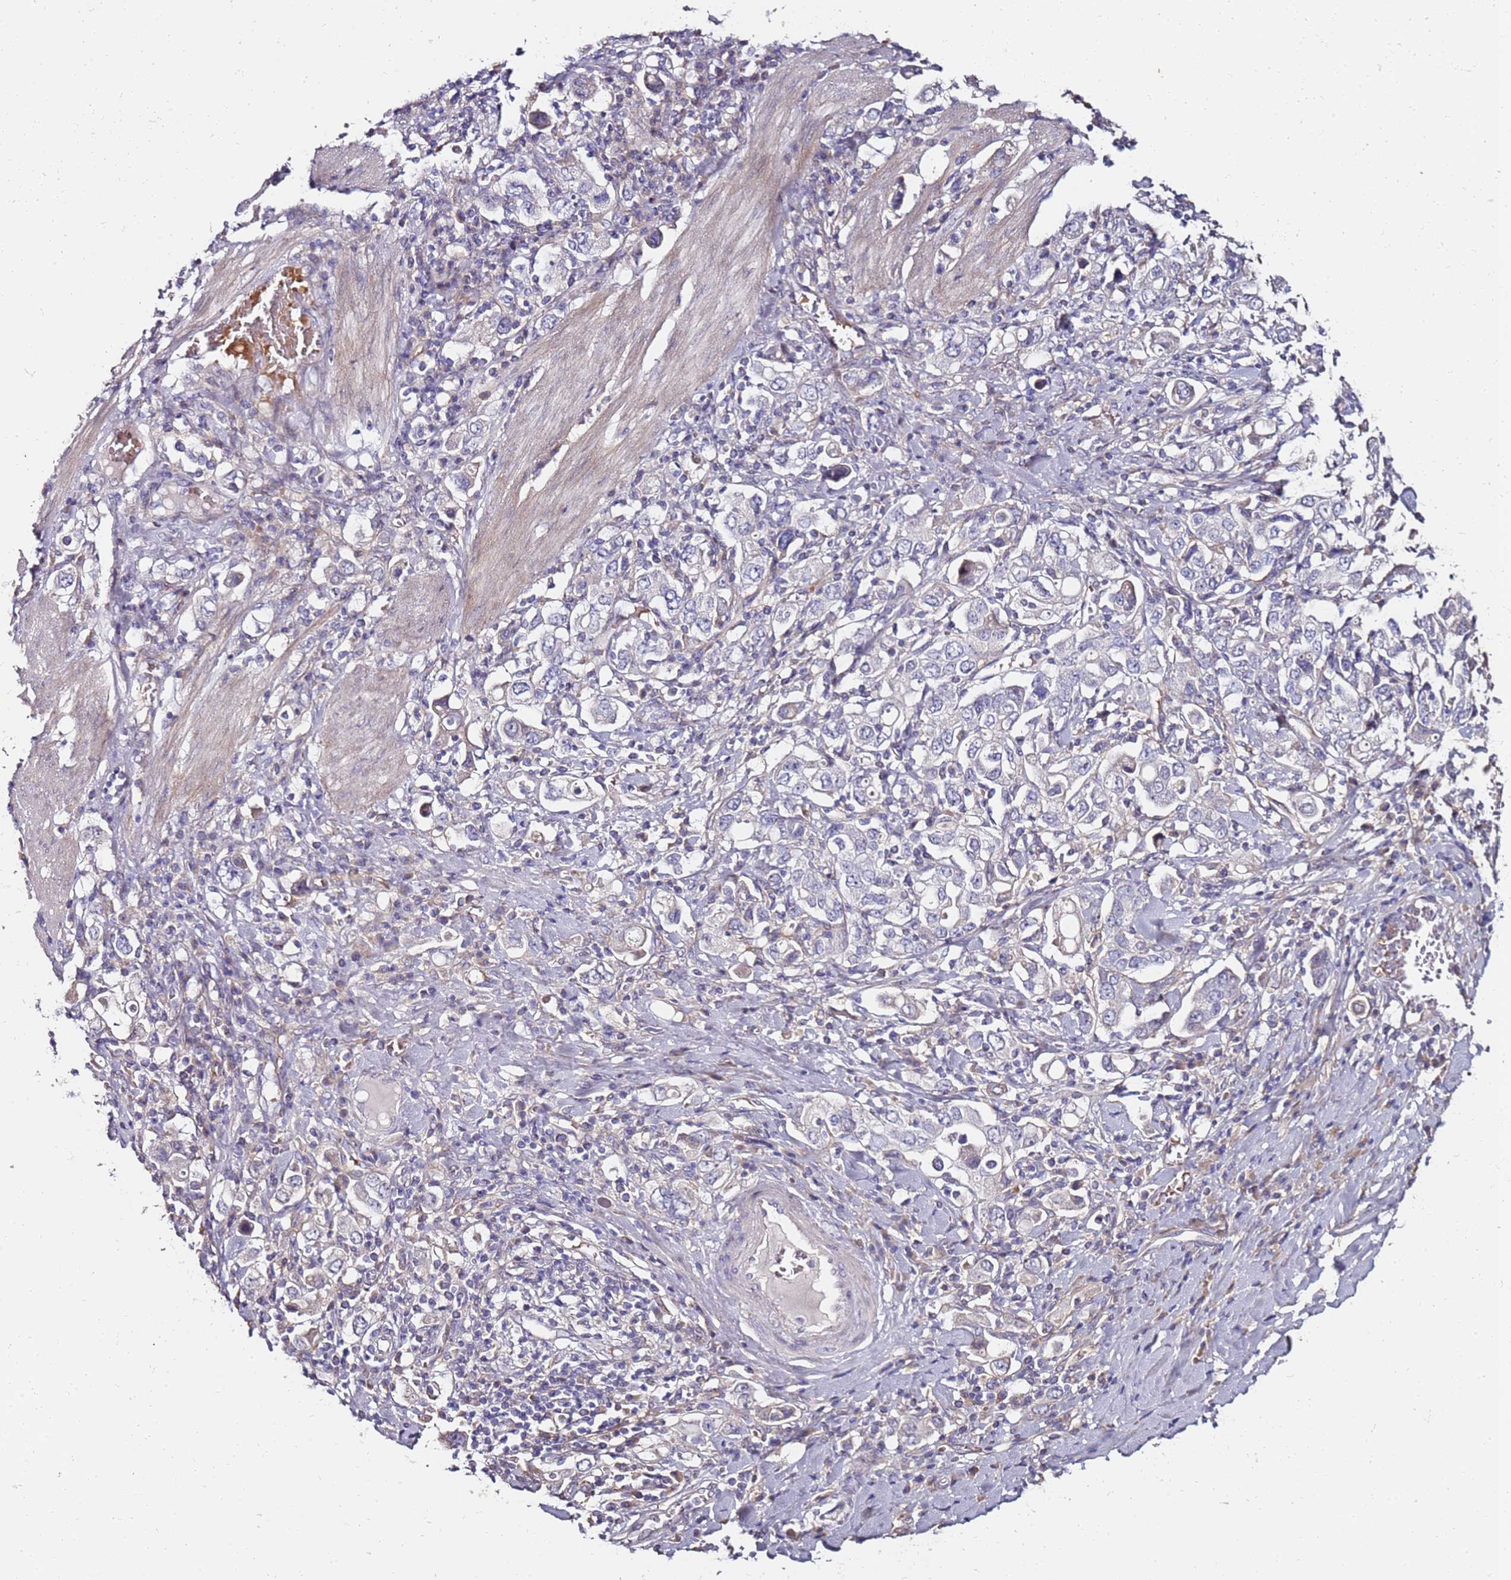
{"staining": {"intensity": "negative", "quantity": "none", "location": "none"}, "tissue": "stomach cancer", "cell_type": "Tumor cells", "image_type": "cancer", "snomed": [{"axis": "morphology", "description": "Adenocarcinoma, NOS"}, {"axis": "topography", "description": "Stomach, upper"}], "caption": "Immunohistochemistry histopathology image of human stomach cancer (adenocarcinoma) stained for a protein (brown), which displays no expression in tumor cells.", "gene": "C3orf80", "patient": {"sex": "male", "age": 62}}